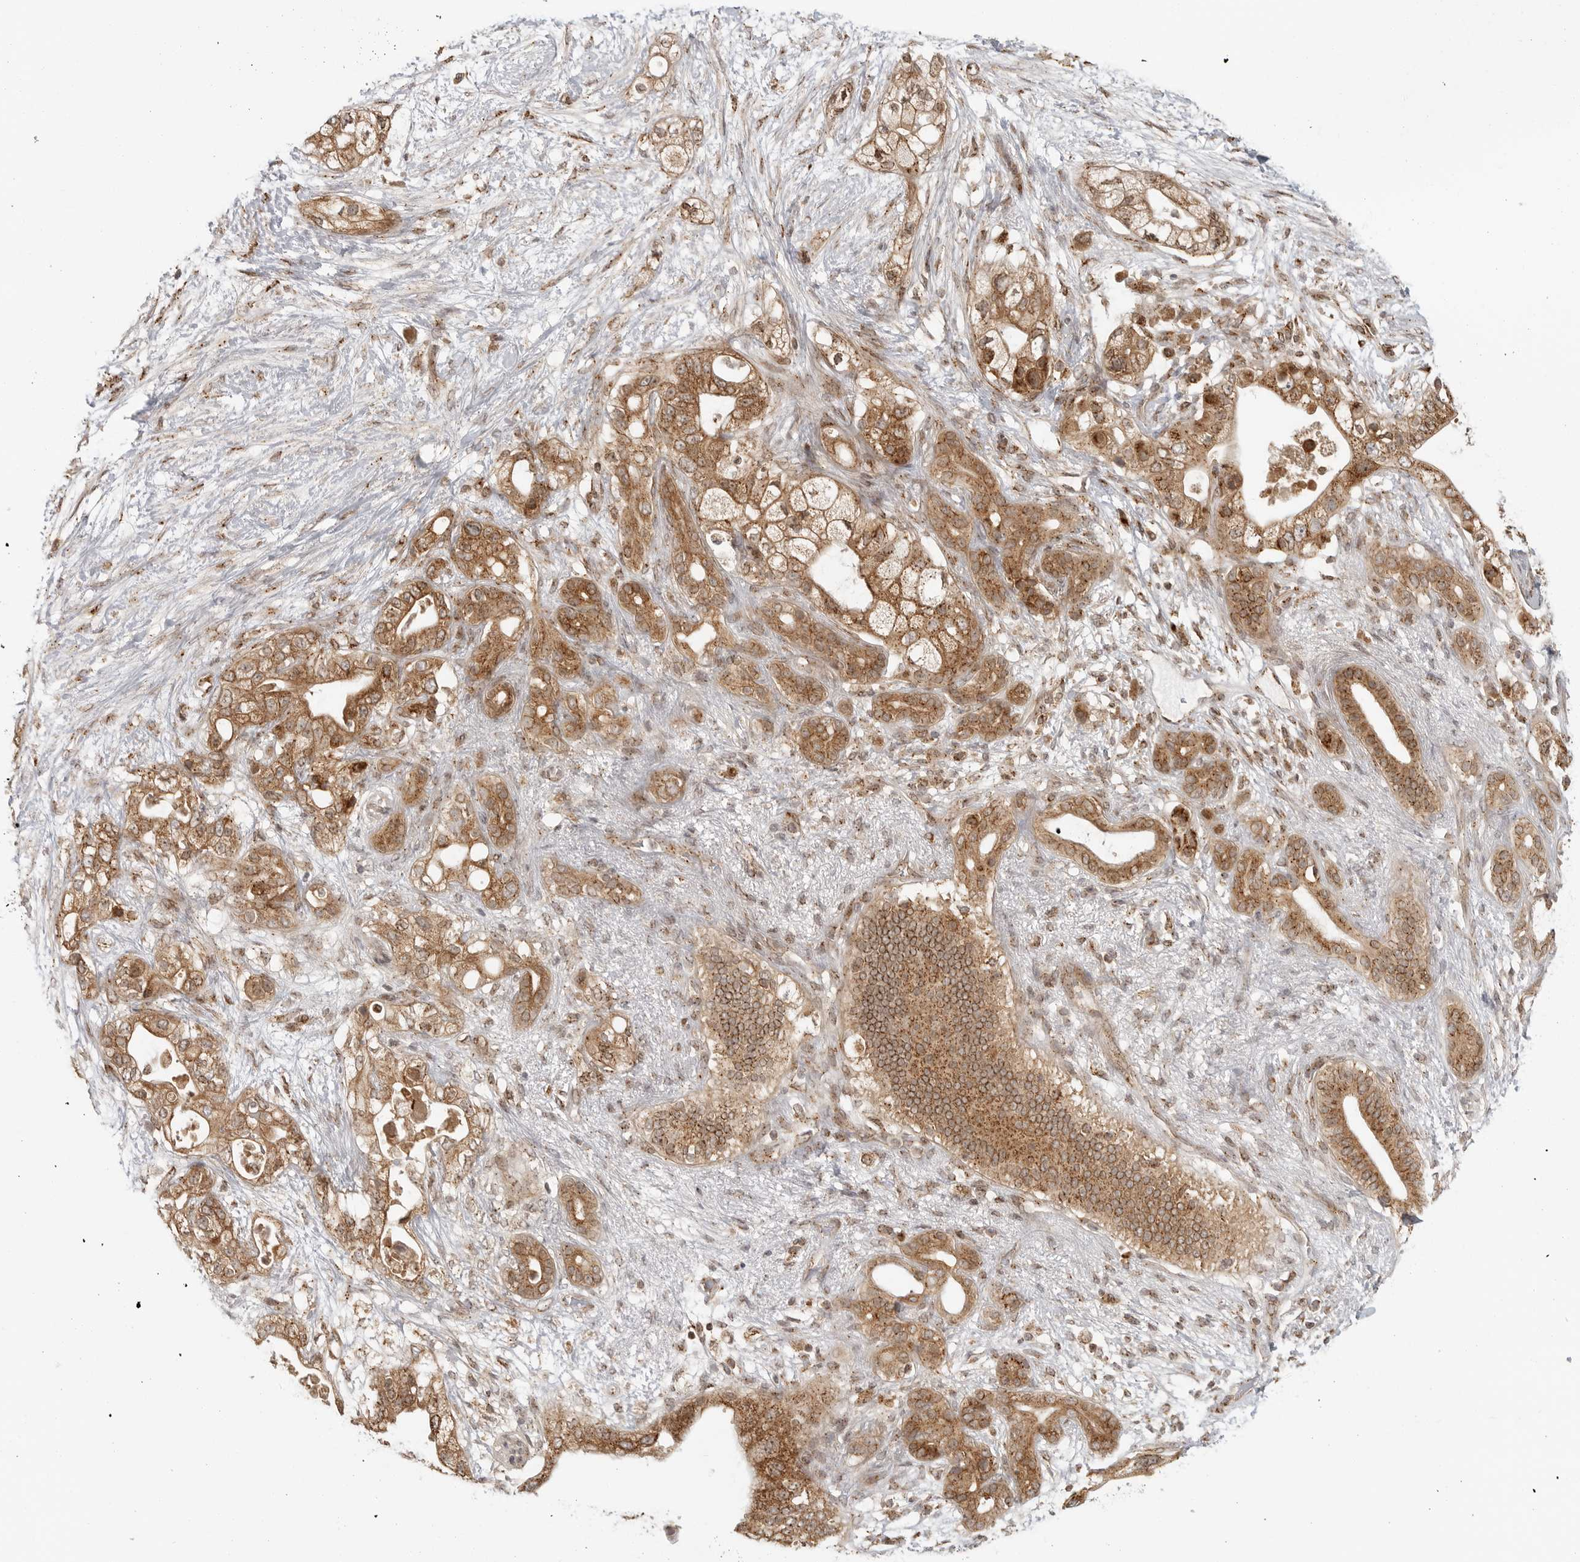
{"staining": {"intensity": "moderate", "quantity": ">75%", "location": "cytoplasmic/membranous"}, "tissue": "pancreatic cancer", "cell_type": "Tumor cells", "image_type": "cancer", "snomed": [{"axis": "morphology", "description": "Adenocarcinoma, NOS"}, {"axis": "topography", "description": "Pancreas"}], "caption": "High-magnification brightfield microscopy of pancreatic adenocarcinoma stained with DAB (brown) and counterstained with hematoxylin (blue). tumor cells exhibit moderate cytoplasmic/membranous staining is present in about>75% of cells. Using DAB (brown) and hematoxylin (blue) stains, captured at high magnification using brightfield microscopy.", "gene": "COPA", "patient": {"sex": "male", "age": 53}}